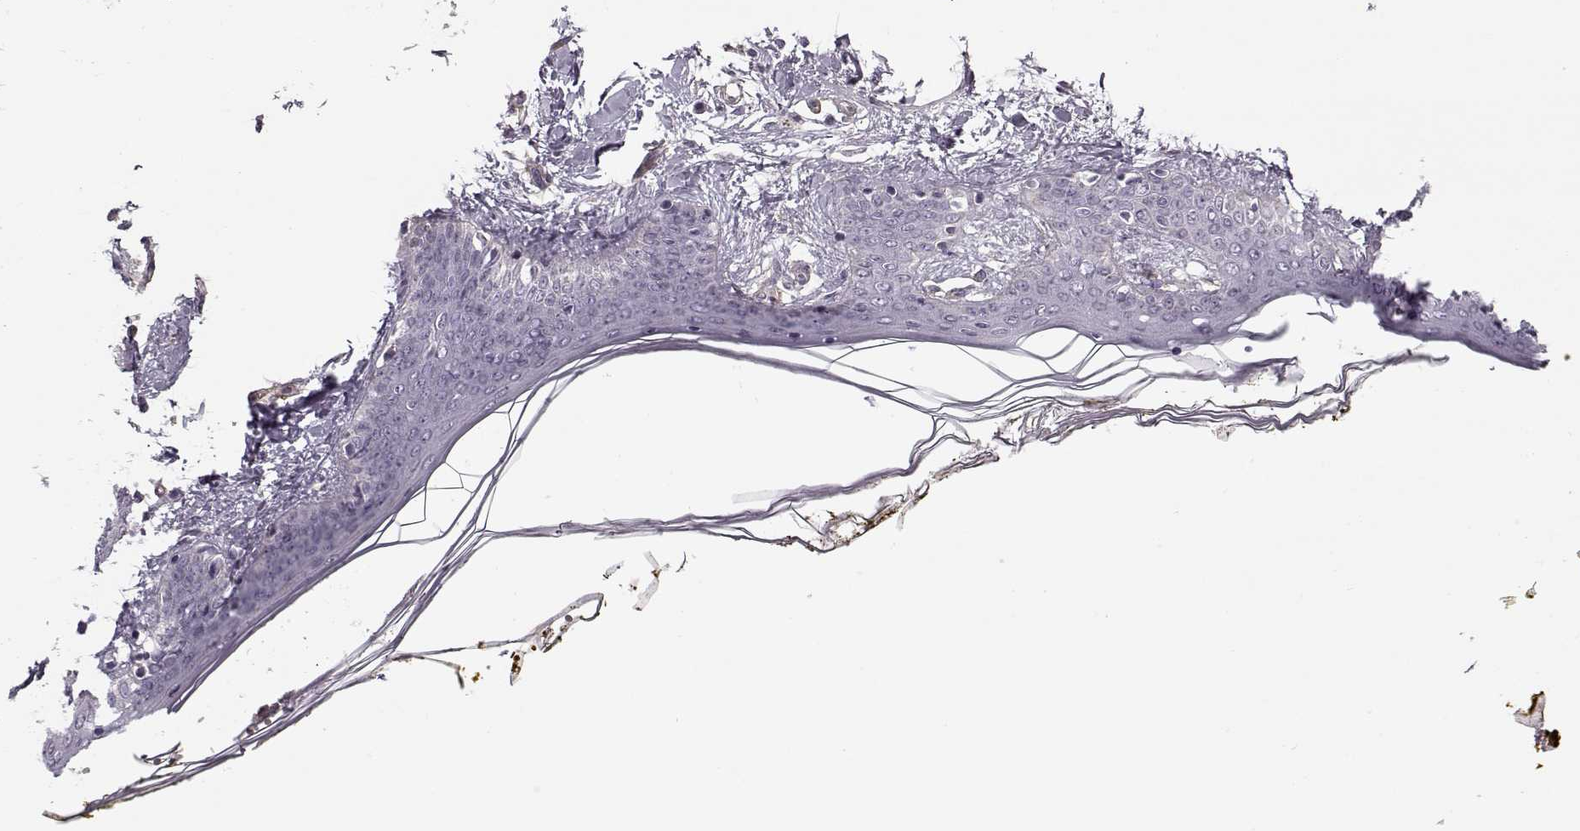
{"staining": {"intensity": "negative", "quantity": "none", "location": "none"}, "tissue": "skin", "cell_type": "Fibroblasts", "image_type": "normal", "snomed": [{"axis": "morphology", "description": "Normal tissue, NOS"}, {"axis": "topography", "description": "Skin"}], "caption": "DAB (3,3'-diaminobenzidine) immunohistochemical staining of unremarkable human skin displays no significant staining in fibroblasts. (DAB (3,3'-diaminobenzidine) immunohistochemistry (IHC) with hematoxylin counter stain).", "gene": "LAMB2", "patient": {"sex": "female", "age": 34}}